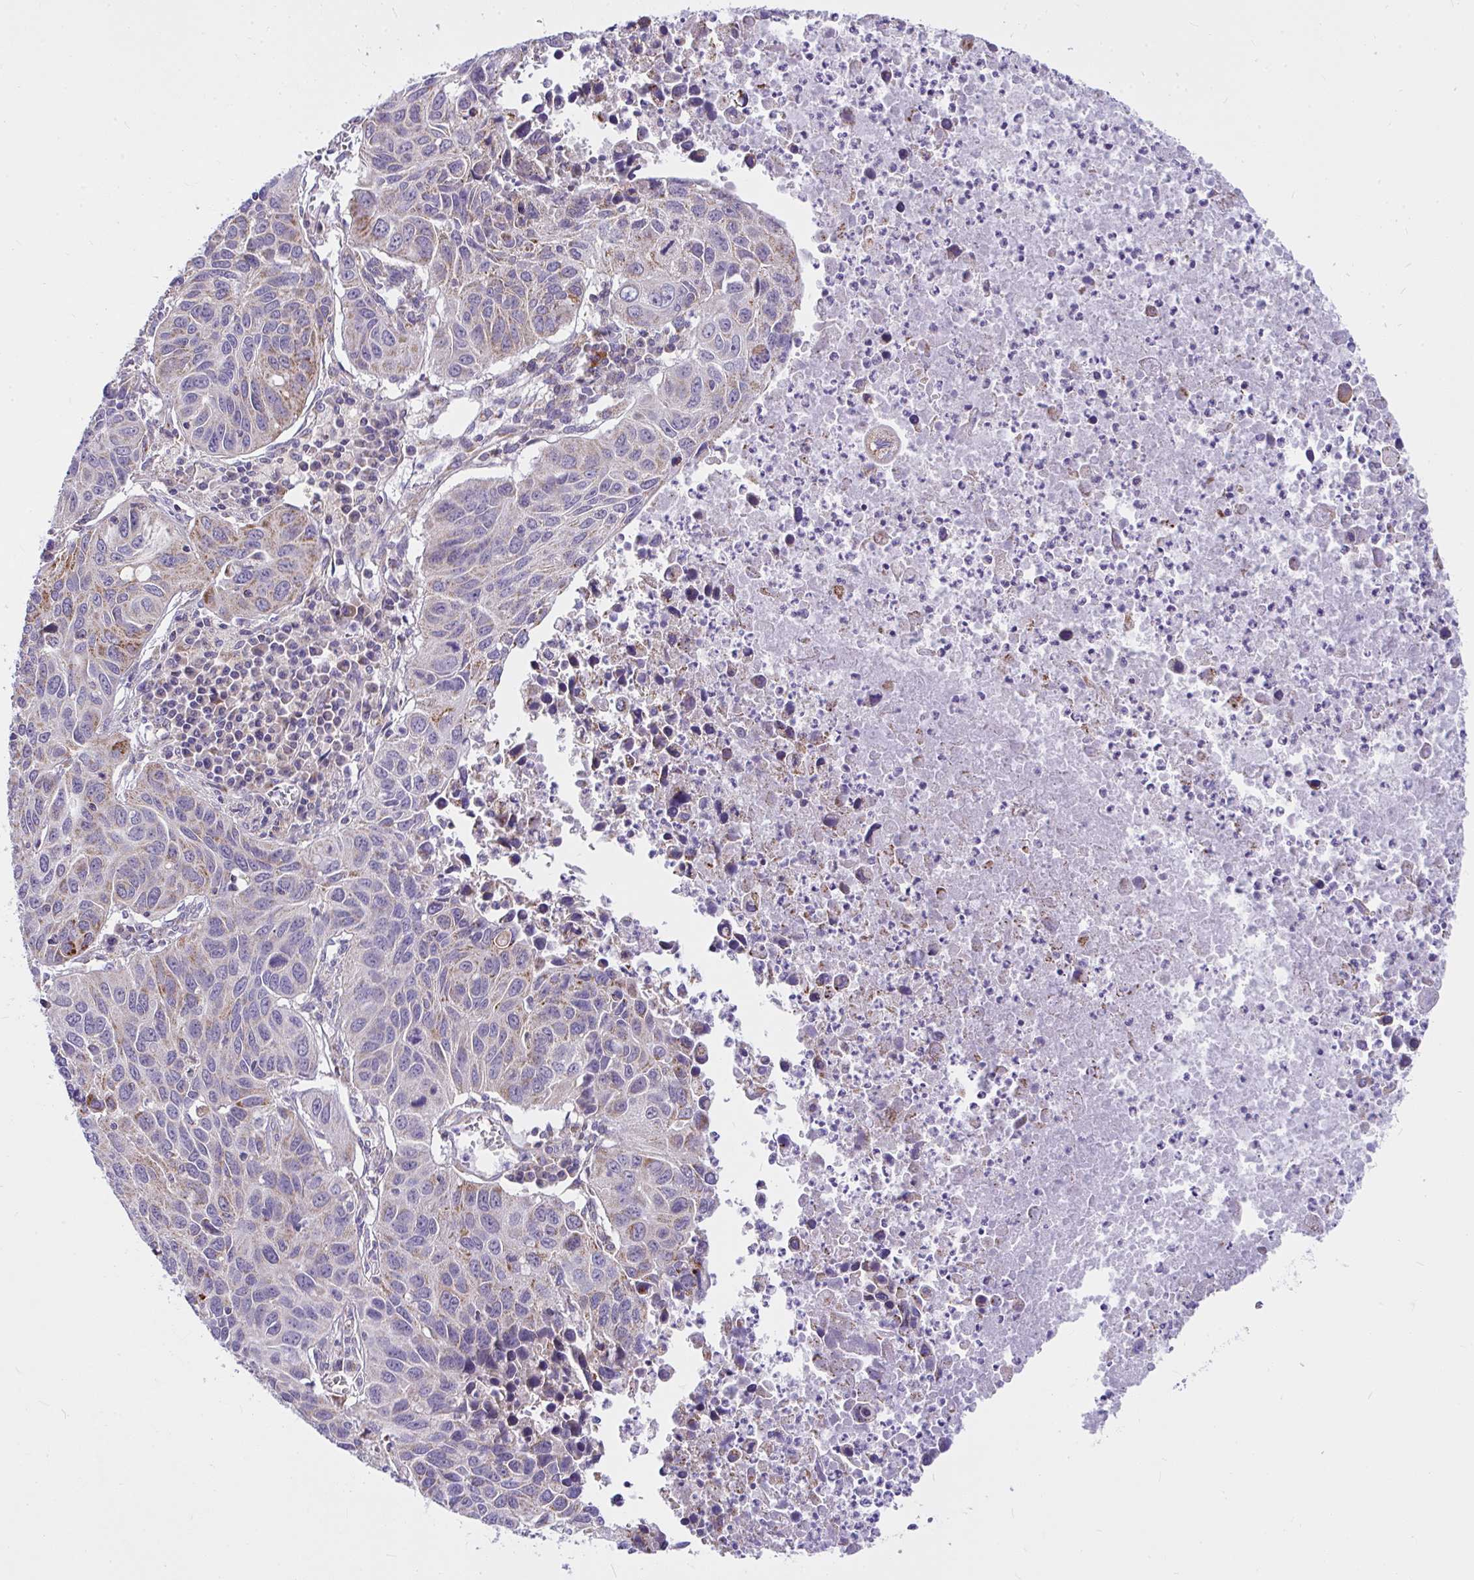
{"staining": {"intensity": "weak", "quantity": "<25%", "location": "cytoplasmic/membranous"}, "tissue": "lung cancer", "cell_type": "Tumor cells", "image_type": "cancer", "snomed": [{"axis": "morphology", "description": "Squamous cell carcinoma, NOS"}, {"axis": "topography", "description": "Lung"}], "caption": "Lung squamous cell carcinoma was stained to show a protein in brown. There is no significant positivity in tumor cells. Brightfield microscopy of immunohistochemistry (IHC) stained with DAB (brown) and hematoxylin (blue), captured at high magnification.", "gene": "CEP63", "patient": {"sex": "female", "age": 61}}